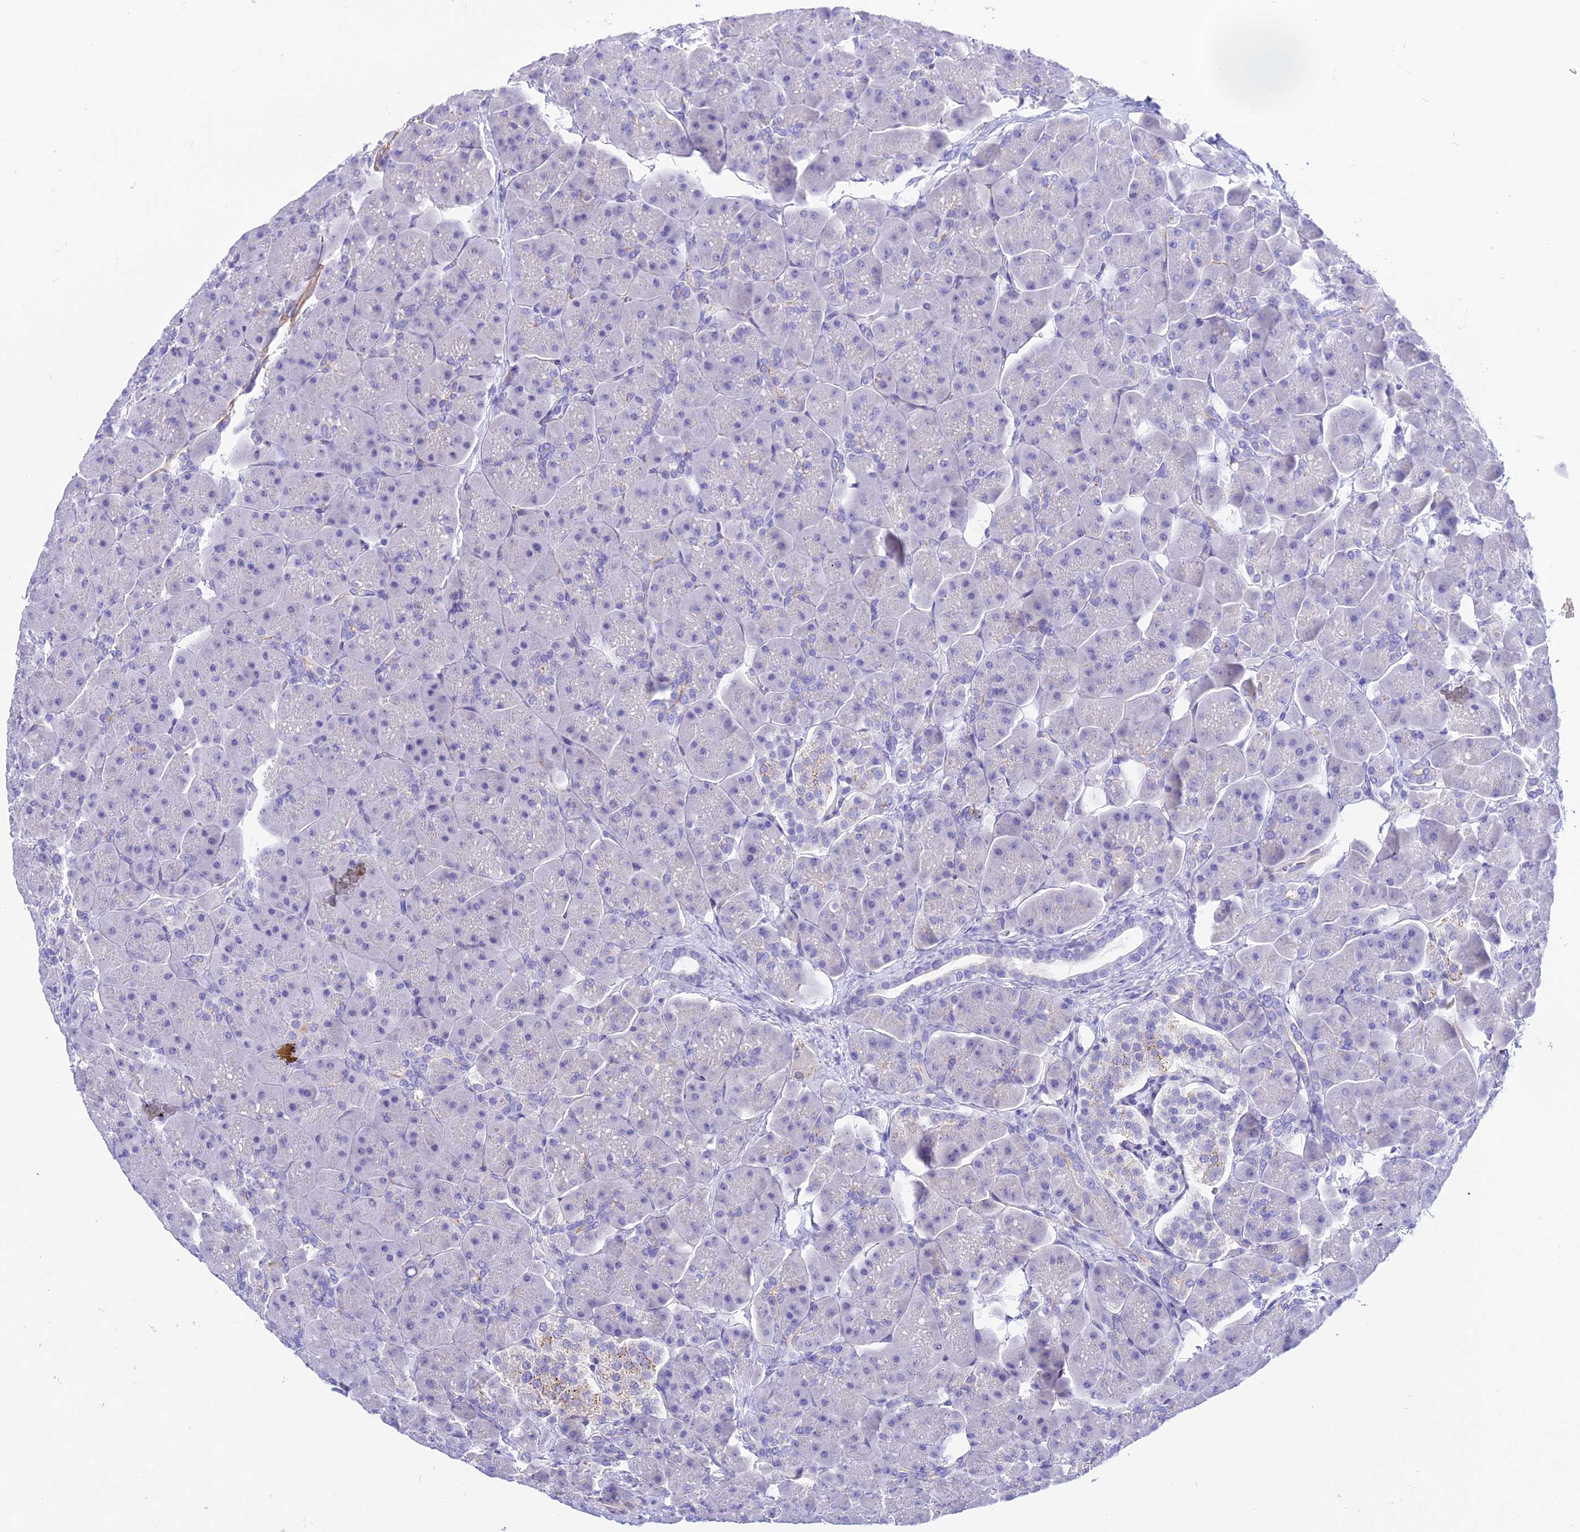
{"staining": {"intensity": "negative", "quantity": "none", "location": "none"}, "tissue": "pancreas", "cell_type": "Exocrine glandular cells", "image_type": "normal", "snomed": [{"axis": "morphology", "description": "Normal tissue, NOS"}, {"axis": "topography", "description": "Pancreas"}], "caption": "This photomicrograph is of benign pancreas stained with immunohistochemistry to label a protein in brown with the nuclei are counter-stained blue. There is no positivity in exocrine glandular cells.", "gene": "DEFB107A", "patient": {"sex": "male", "age": 66}}